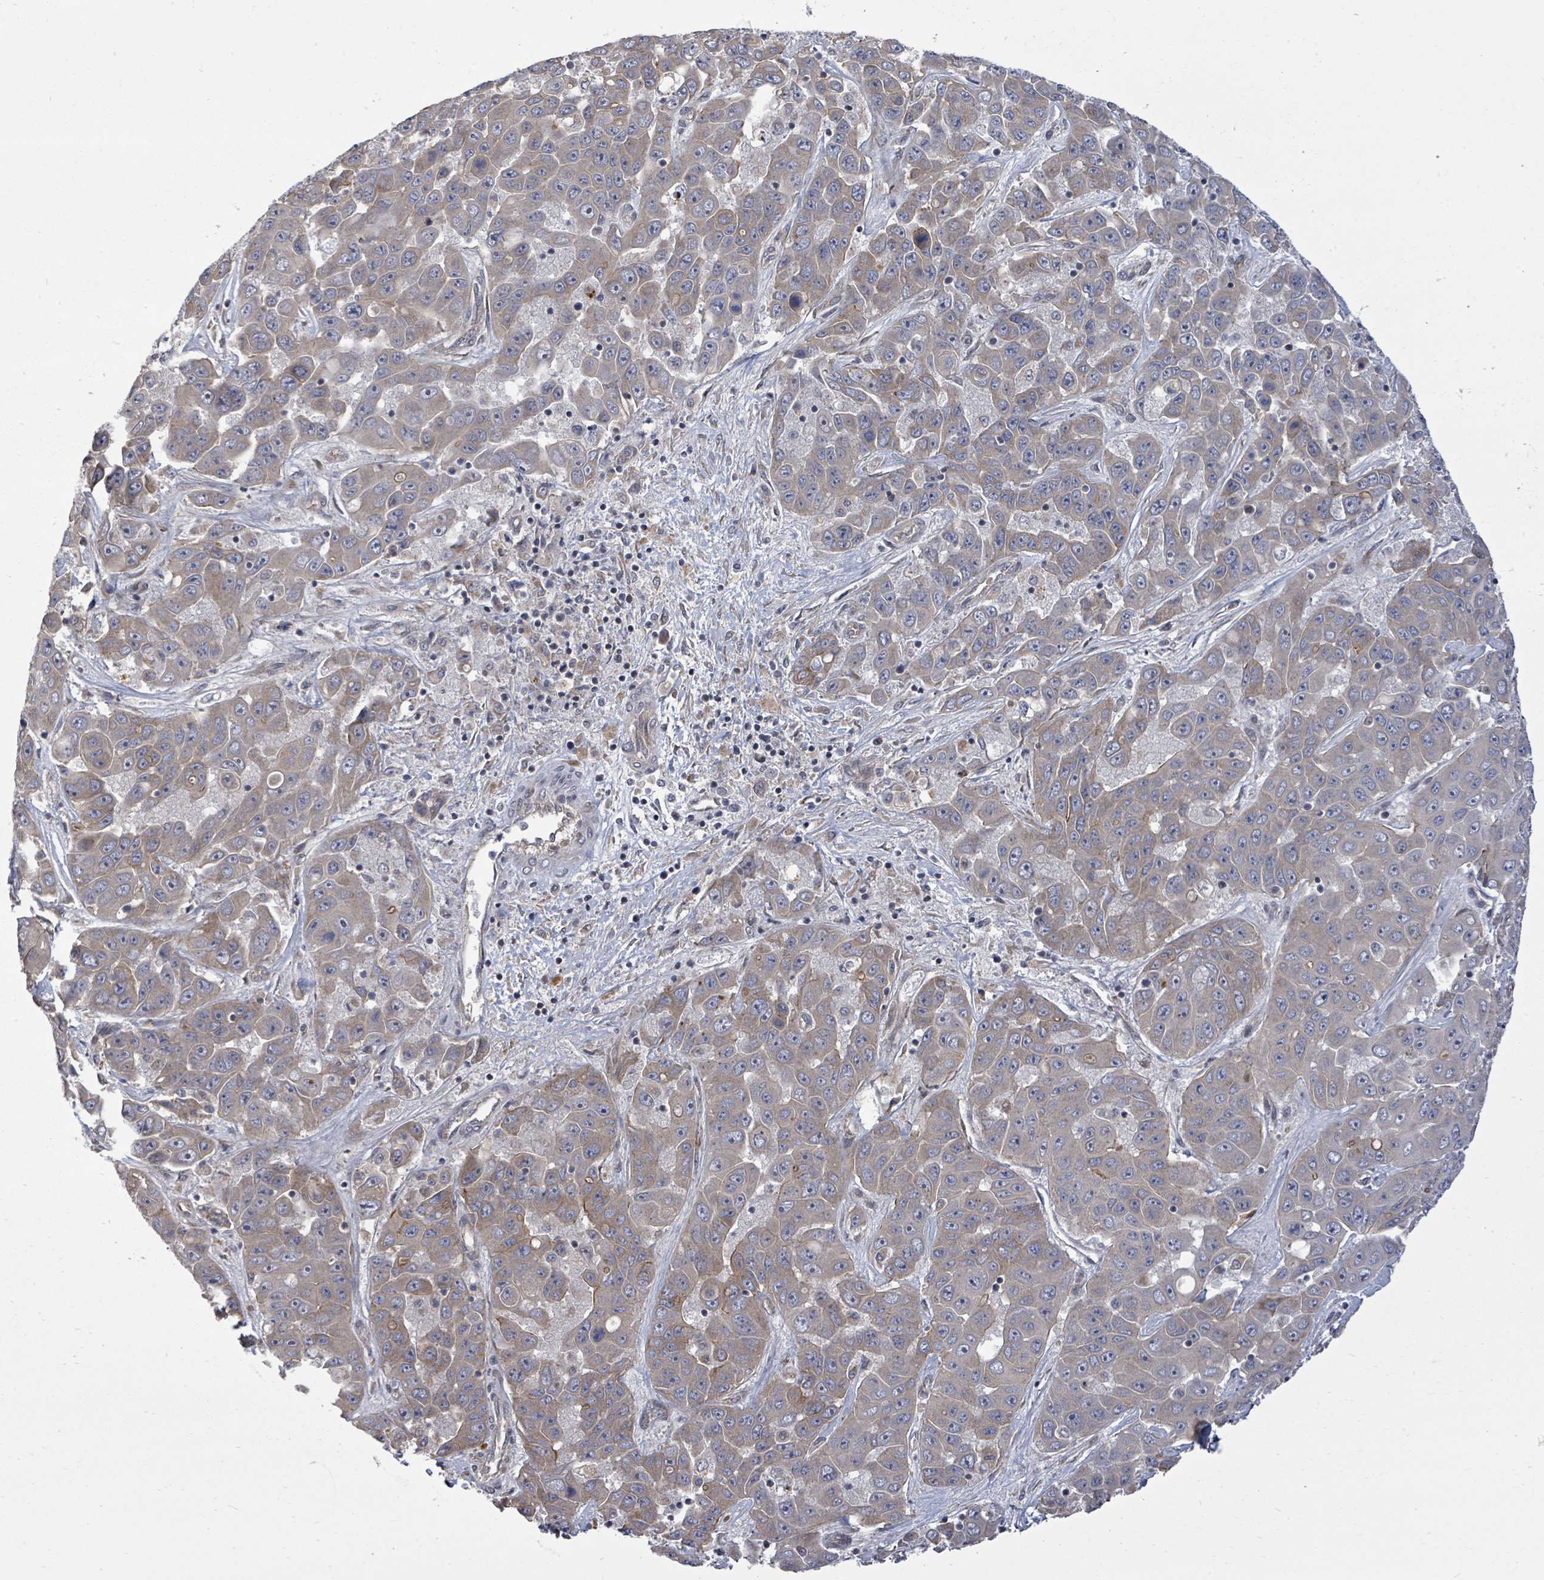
{"staining": {"intensity": "weak", "quantity": "25%-75%", "location": "cytoplasmic/membranous"}, "tissue": "liver cancer", "cell_type": "Tumor cells", "image_type": "cancer", "snomed": [{"axis": "morphology", "description": "Cholangiocarcinoma"}, {"axis": "topography", "description": "Liver"}], "caption": "Immunohistochemical staining of cholangiocarcinoma (liver) displays weak cytoplasmic/membranous protein staining in approximately 25%-75% of tumor cells.", "gene": "KRTAP27-1", "patient": {"sex": "female", "age": 52}}